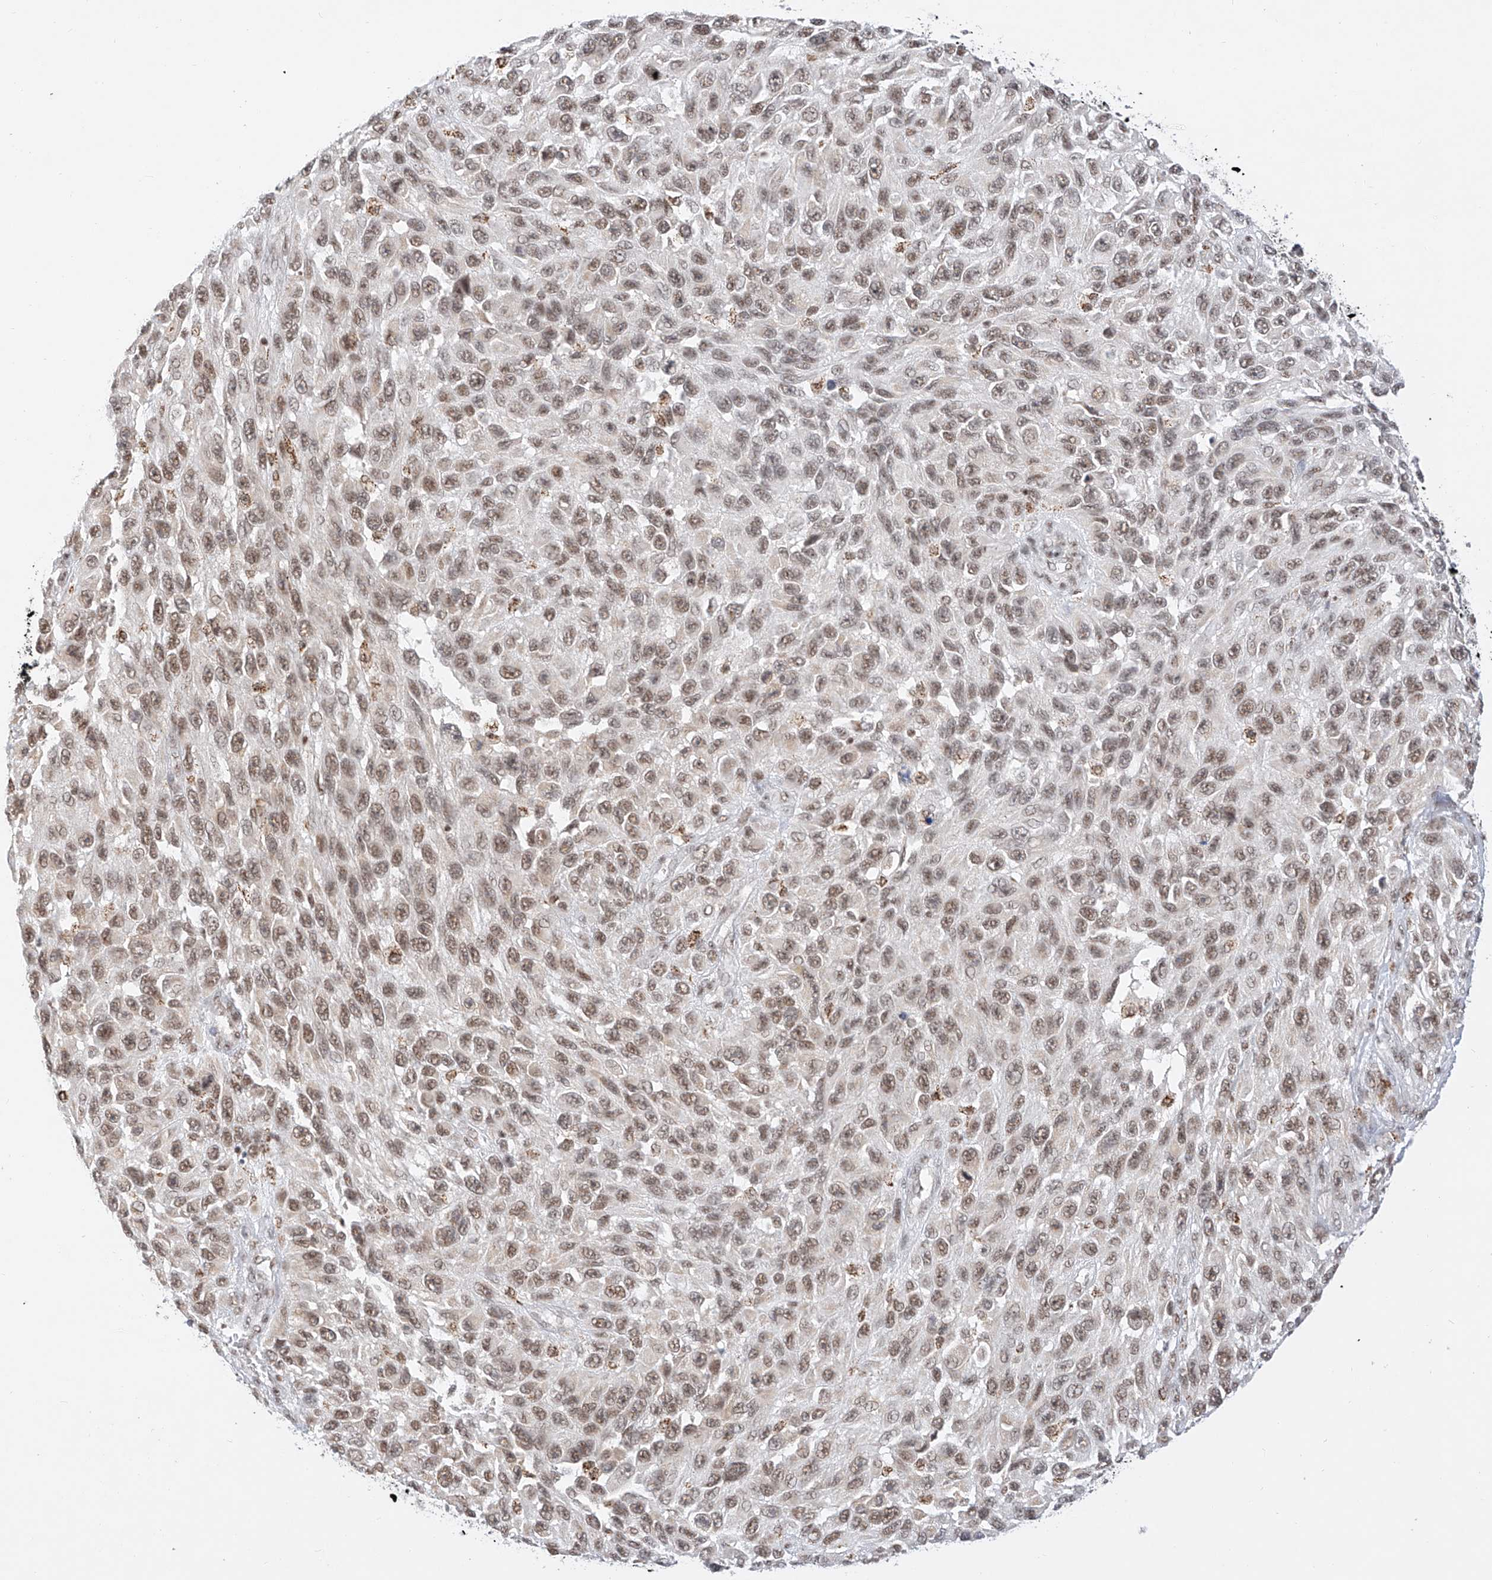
{"staining": {"intensity": "moderate", "quantity": ">75%", "location": "nuclear"}, "tissue": "melanoma", "cell_type": "Tumor cells", "image_type": "cancer", "snomed": [{"axis": "morphology", "description": "Malignant melanoma, NOS"}, {"axis": "topography", "description": "Skin"}], "caption": "High-magnification brightfield microscopy of melanoma stained with DAB (3,3'-diaminobenzidine) (brown) and counterstained with hematoxylin (blue). tumor cells exhibit moderate nuclear expression is identified in approximately>75% of cells.", "gene": "NRF1", "patient": {"sex": "female", "age": 96}}